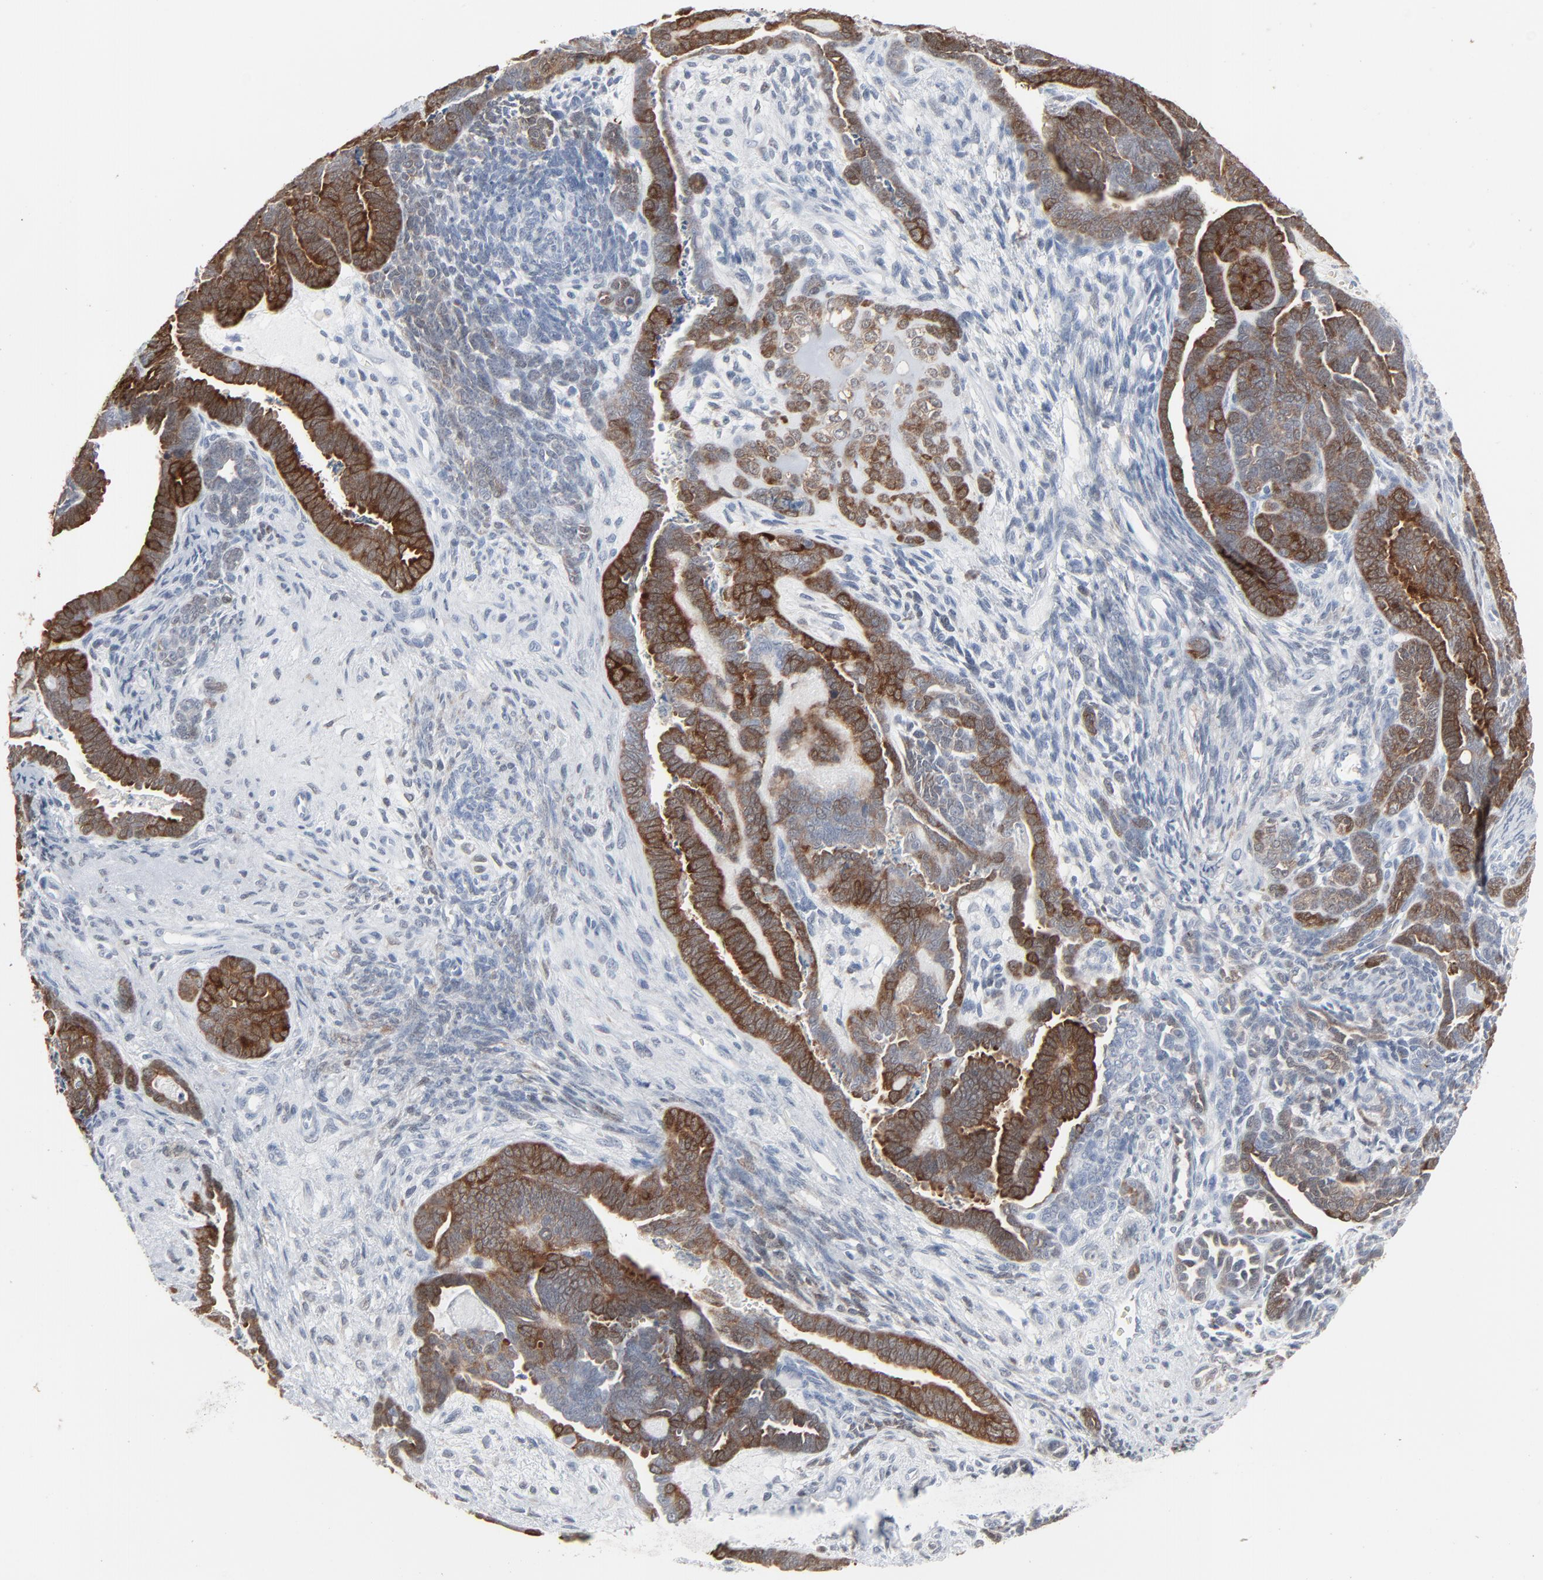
{"staining": {"intensity": "strong", "quantity": "25%-75%", "location": "cytoplasmic/membranous"}, "tissue": "endometrial cancer", "cell_type": "Tumor cells", "image_type": "cancer", "snomed": [{"axis": "morphology", "description": "Neoplasm, malignant, NOS"}, {"axis": "topography", "description": "Endometrium"}], "caption": "The image displays a brown stain indicating the presence of a protein in the cytoplasmic/membranous of tumor cells in endometrial neoplasm (malignant). (brown staining indicates protein expression, while blue staining denotes nuclei).", "gene": "PHGDH", "patient": {"sex": "female", "age": 74}}